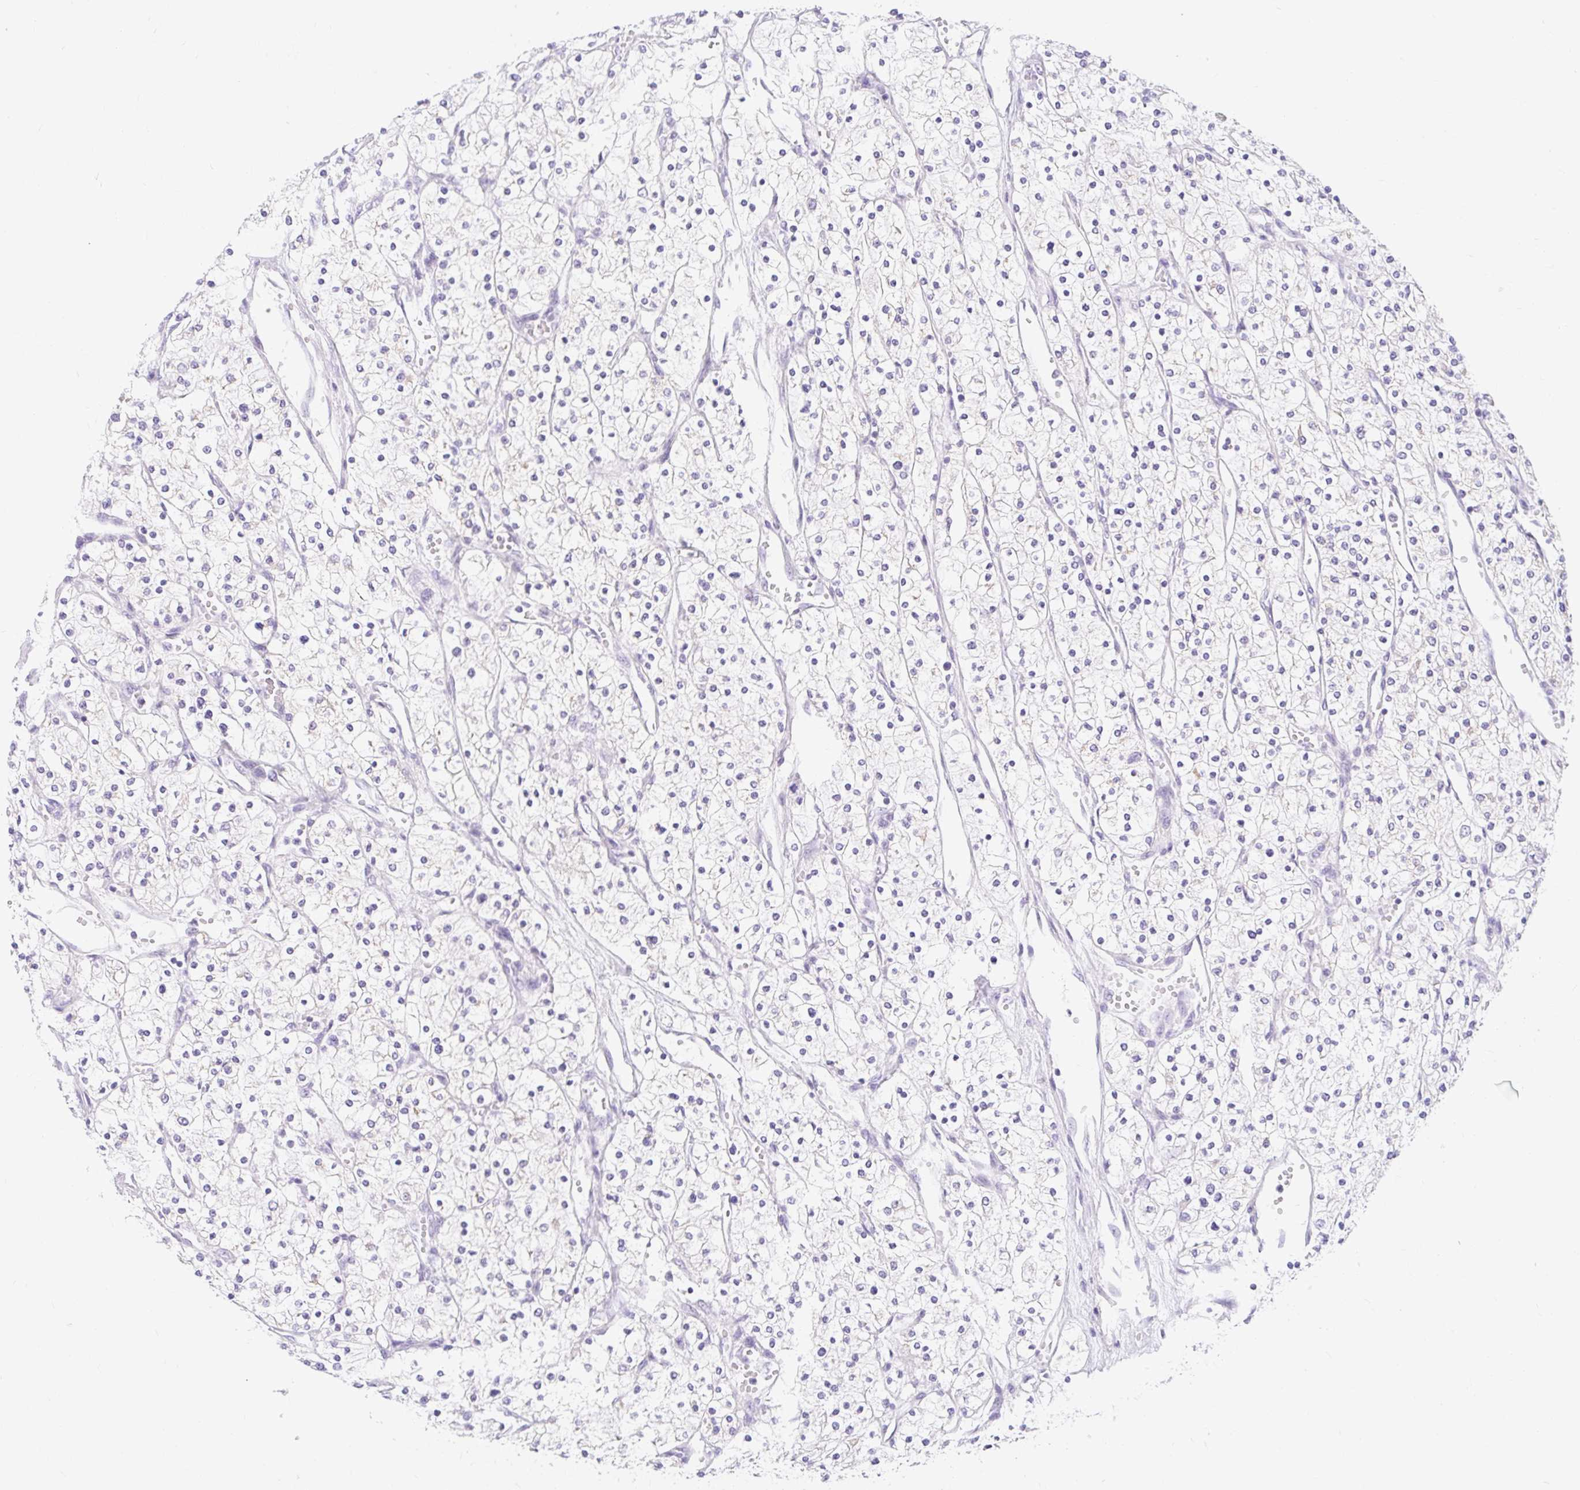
{"staining": {"intensity": "negative", "quantity": "none", "location": "none"}, "tissue": "renal cancer", "cell_type": "Tumor cells", "image_type": "cancer", "snomed": [{"axis": "morphology", "description": "Adenocarcinoma, NOS"}, {"axis": "topography", "description": "Kidney"}], "caption": "Tumor cells are negative for brown protein staining in renal cancer.", "gene": "ITPK1", "patient": {"sex": "male", "age": 80}}